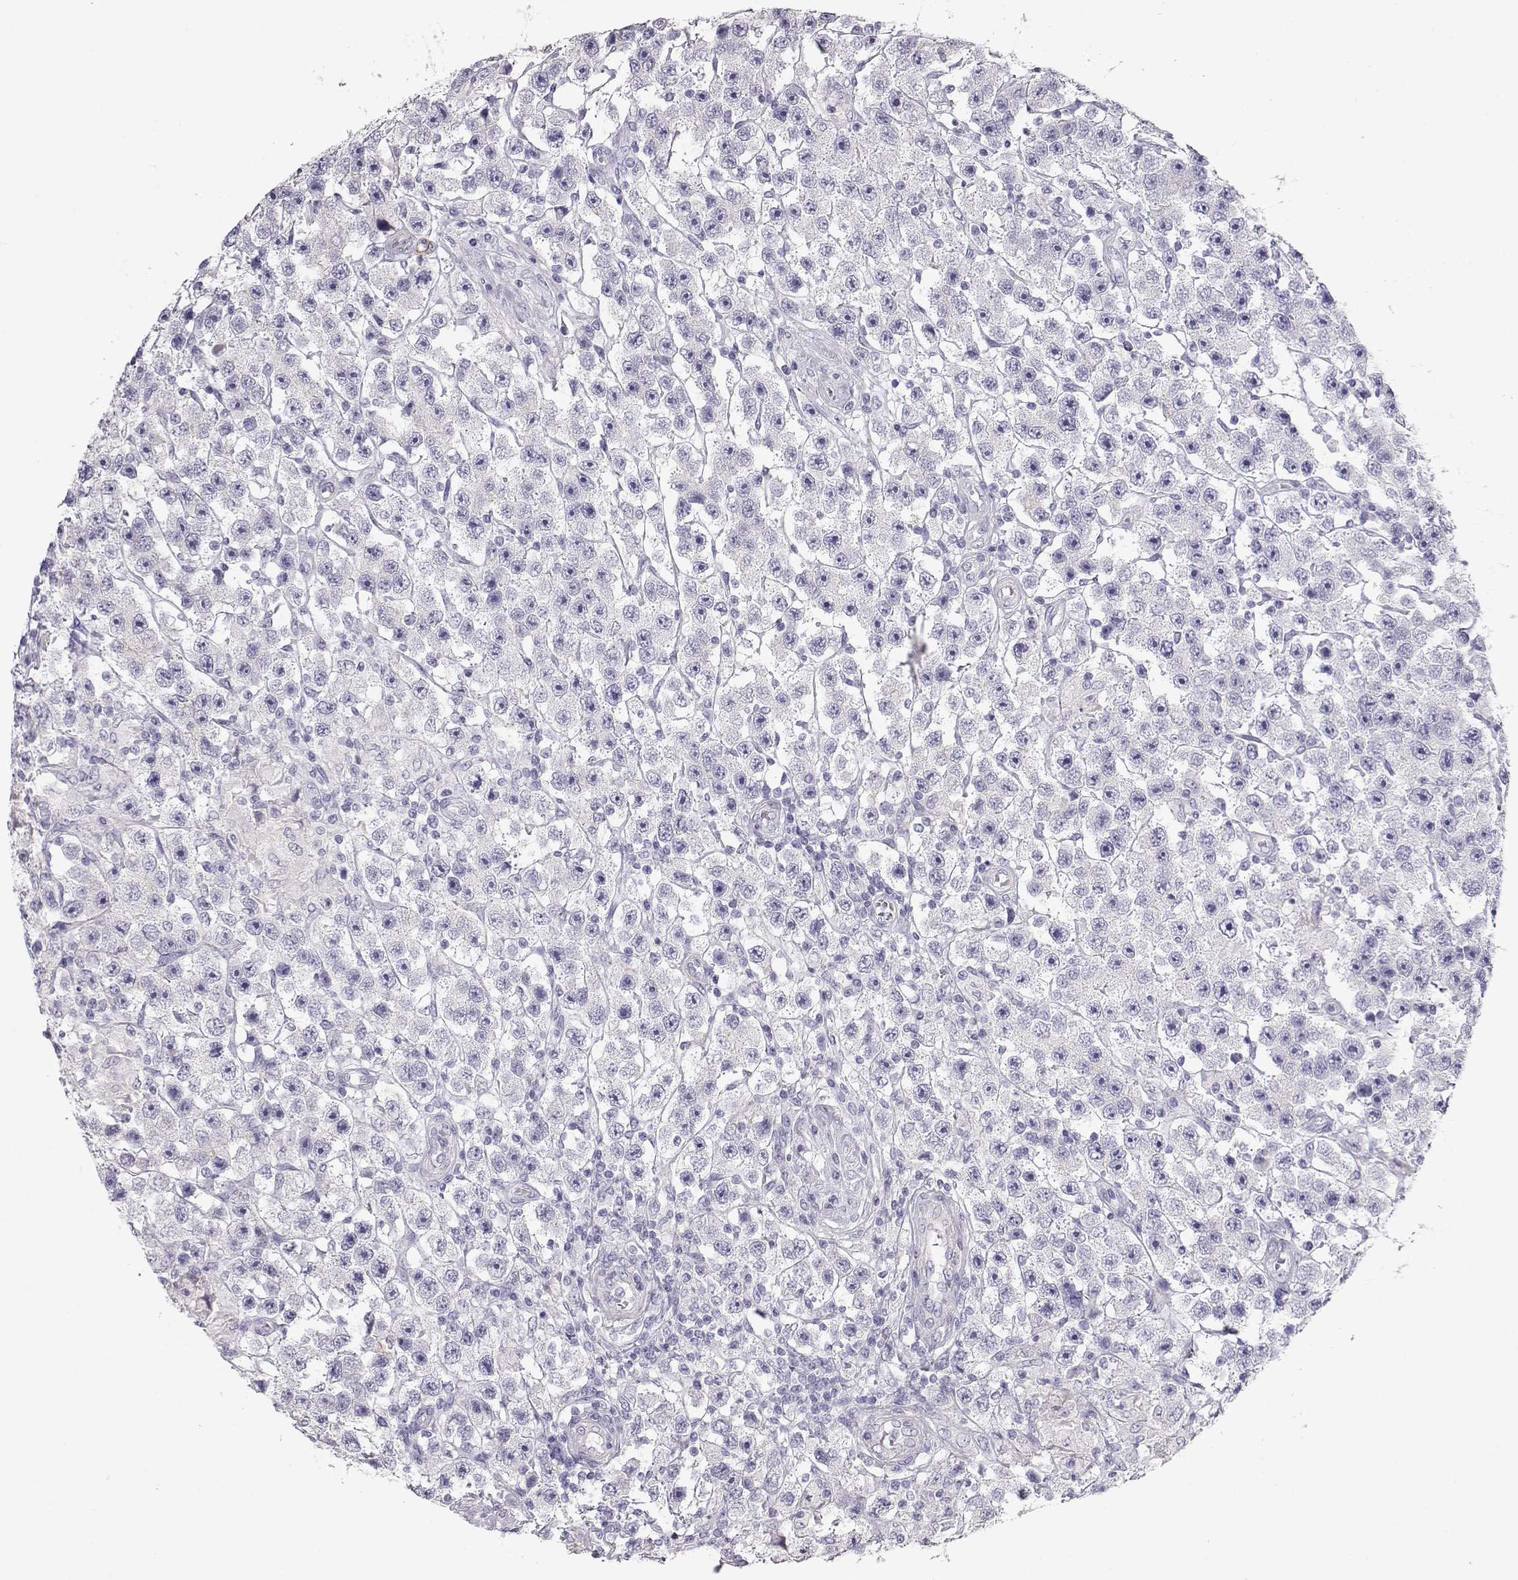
{"staining": {"intensity": "negative", "quantity": "none", "location": "none"}, "tissue": "testis cancer", "cell_type": "Tumor cells", "image_type": "cancer", "snomed": [{"axis": "morphology", "description": "Seminoma, NOS"}, {"axis": "topography", "description": "Testis"}], "caption": "Immunohistochemistry (IHC) of testis cancer (seminoma) shows no staining in tumor cells.", "gene": "SLITRK3", "patient": {"sex": "male", "age": 45}}